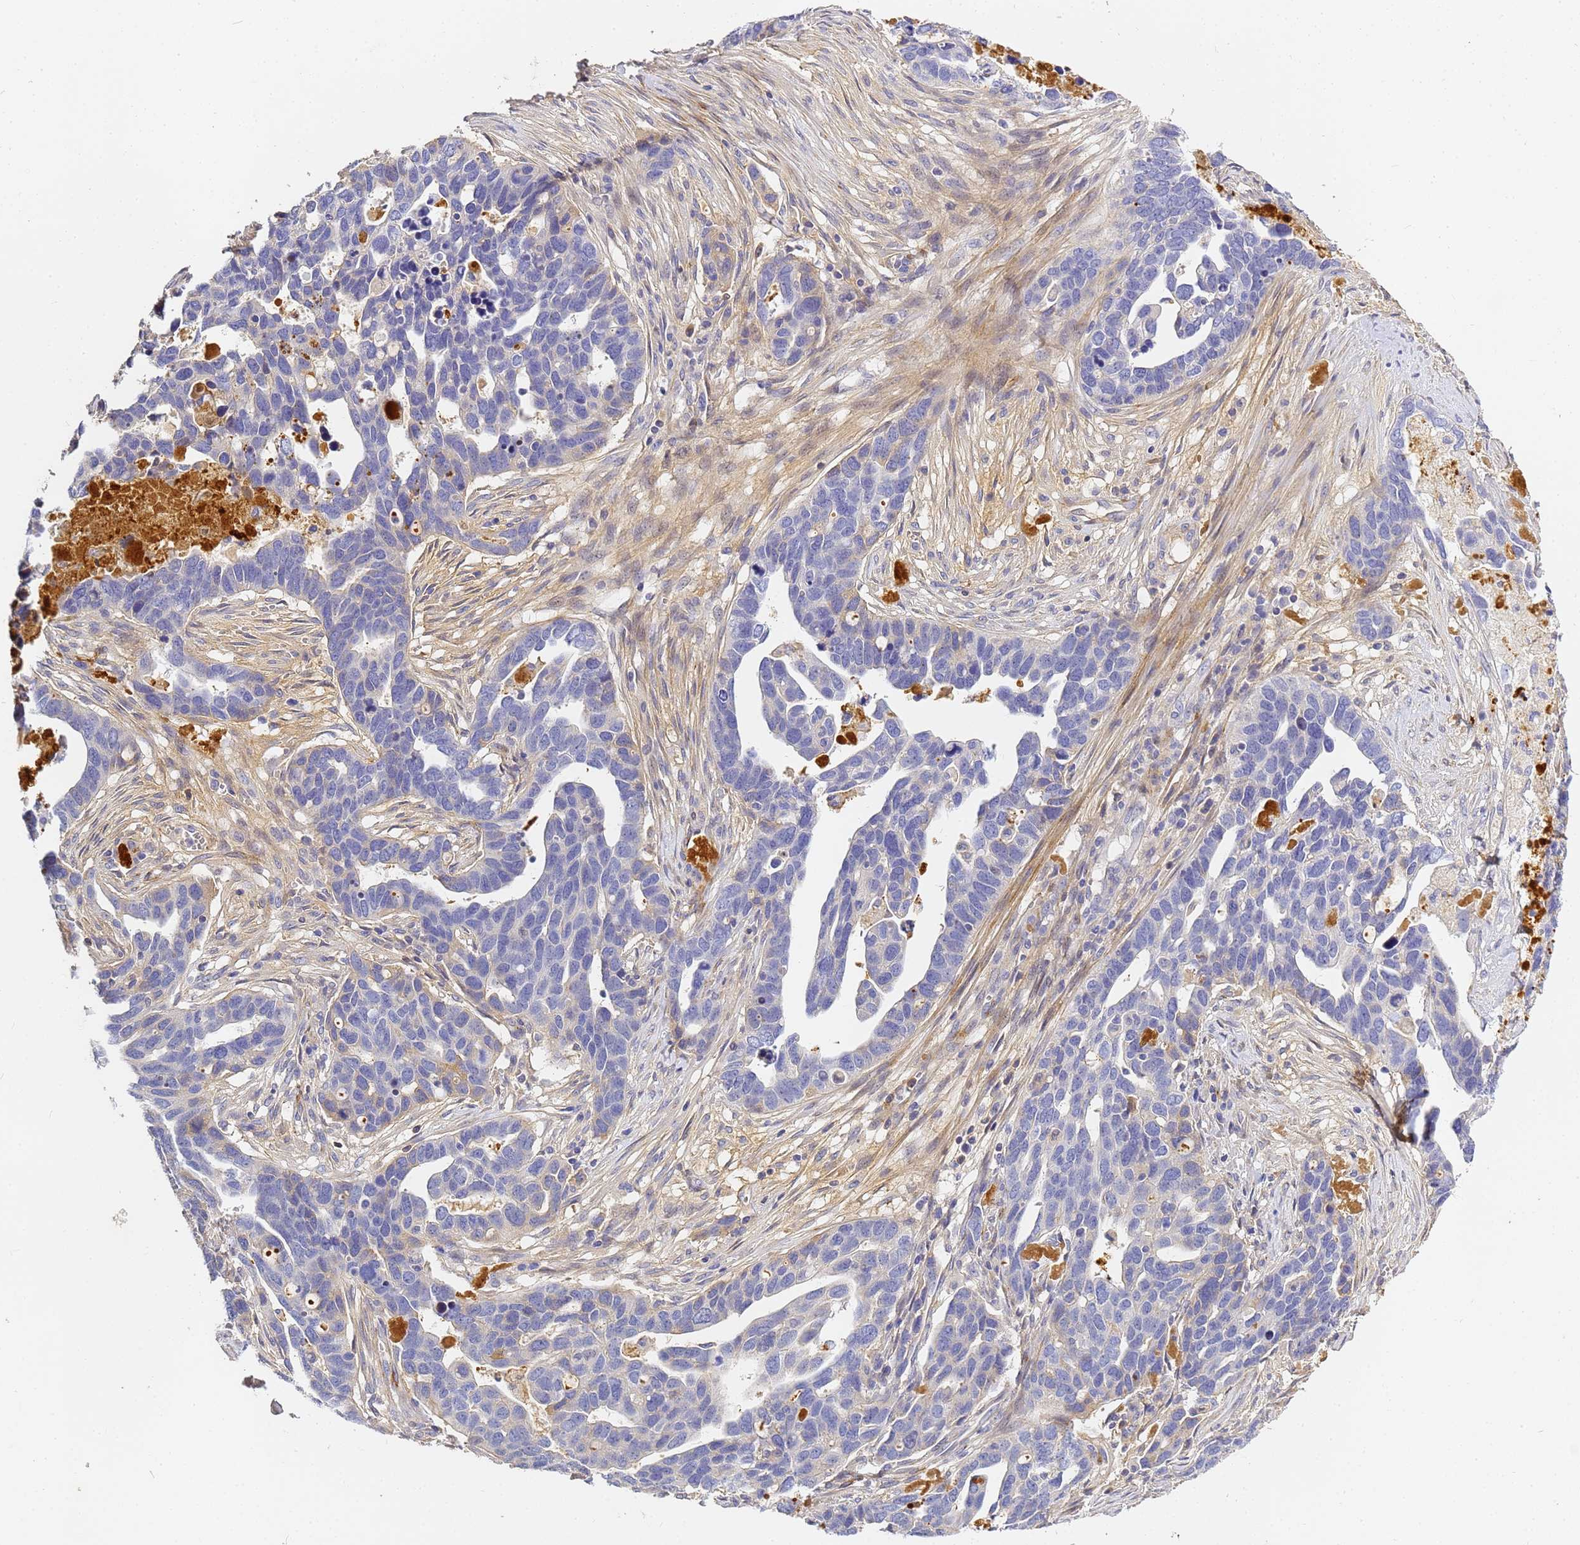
{"staining": {"intensity": "negative", "quantity": "none", "location": "none"}, "tissue": "ovarian cancer", "cell_type": "Tumor cells", "image_type": "cancer", "snomed": [{"axis": "morphology", "description": "Cystadenocarcinoma, serous, NOS"}, {"axis": "topography", "description": "Ovary"}], "caption": "Ovarian cancer (serous cystadenocarcinoma) was stained to show a protein in brown. There is no significant positivity in tumor cells.", "gene": "CFH", "patient": {"sex": "female", "age": 54}}